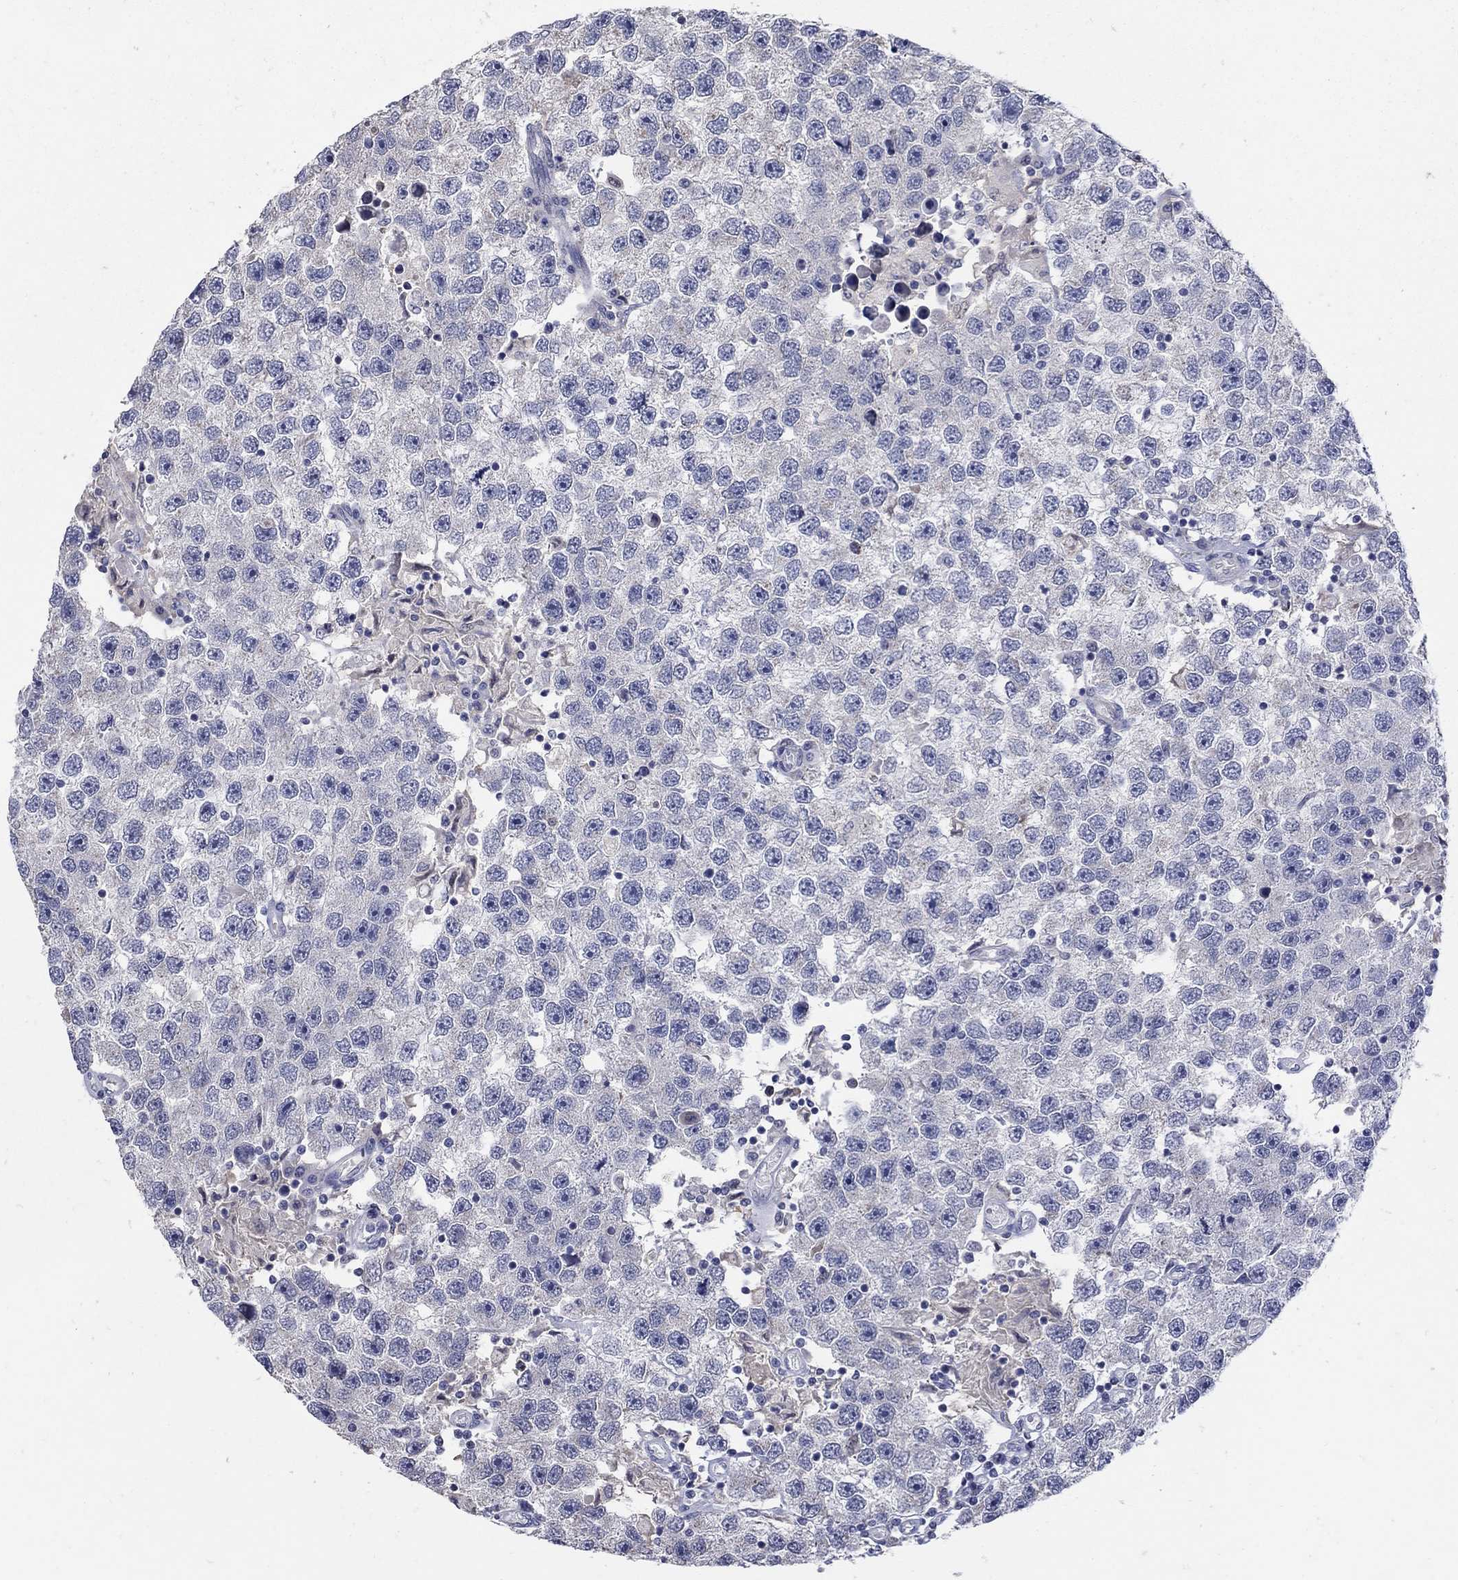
{"staining": {"intensity": "negative", "quantity": "none", "location": "none"}, "tissue": "testis cancer", "cell_type": "Tumor cells", "image_type": "cancer", "snomed": [{"axis": "morphology", "description": "Seminoma, NOS"}, {"axis": "topography", "description": "Testis"}], "caption": "This is an IHC micrograph of testis seminoma. There is no expression in tumor cells.", "gene": "CETN1", "patient": {"sex": "male", "age": 26}}